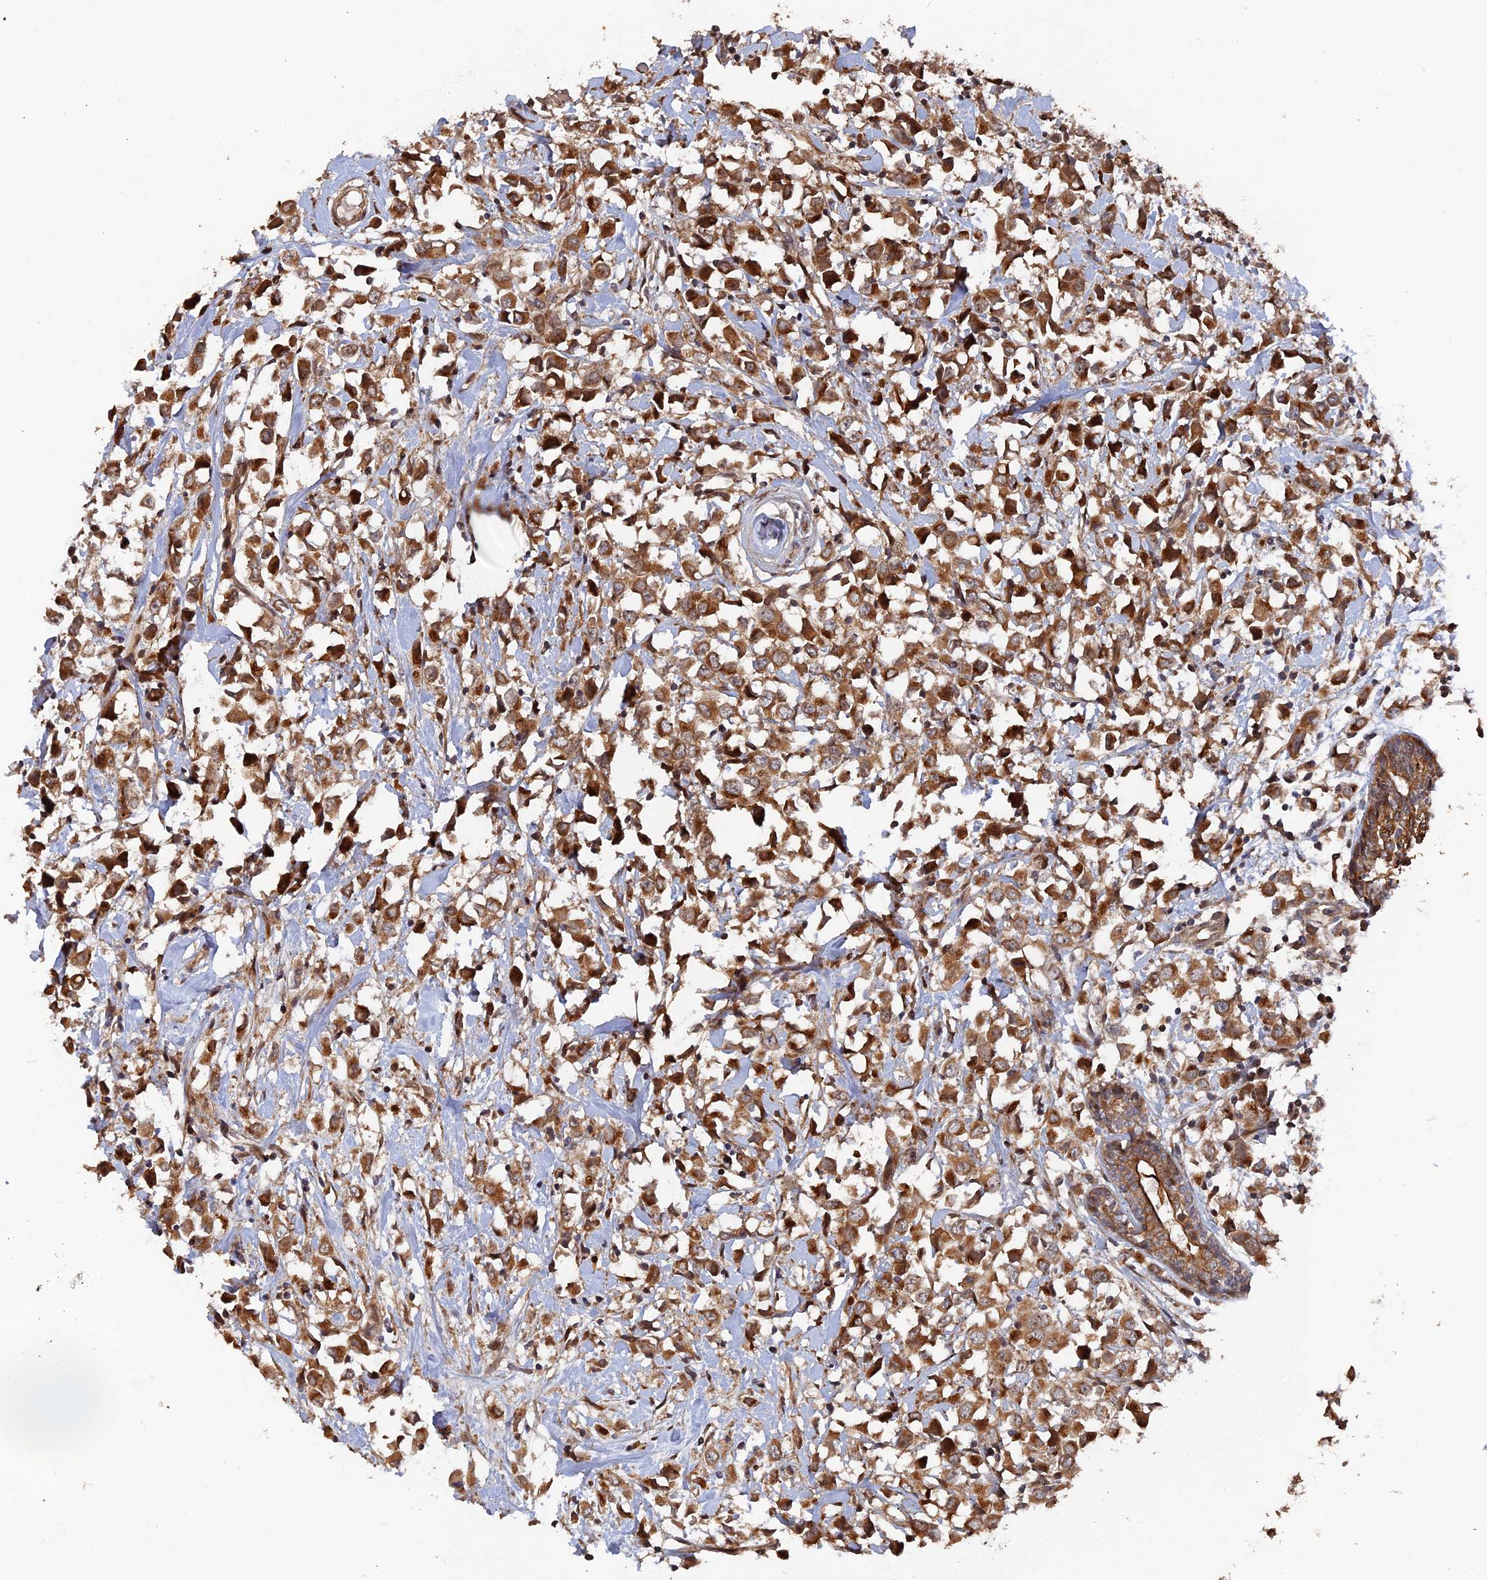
{"staining": {"intensity": "moderate", "quantity": ">75%", "location": "cytoplasmic/membranous"}, "tissue": "breast cancer", "cell_type": "Tumor cells", "image_type": "cancer", "snomed": [{"axis": "morphology", "description": "Duct carcinoma"}, {"axis": "topography", "description": "Breast"}], "caption": "Human breast infiltrating ductal carcinoma stained with a brown dye reveals moderate cytoplasmic/membranous positive staining in approximately >75% of tumor cells.", "gene": "VPS37C", "patient": {"sex": "female", "age": 61}}